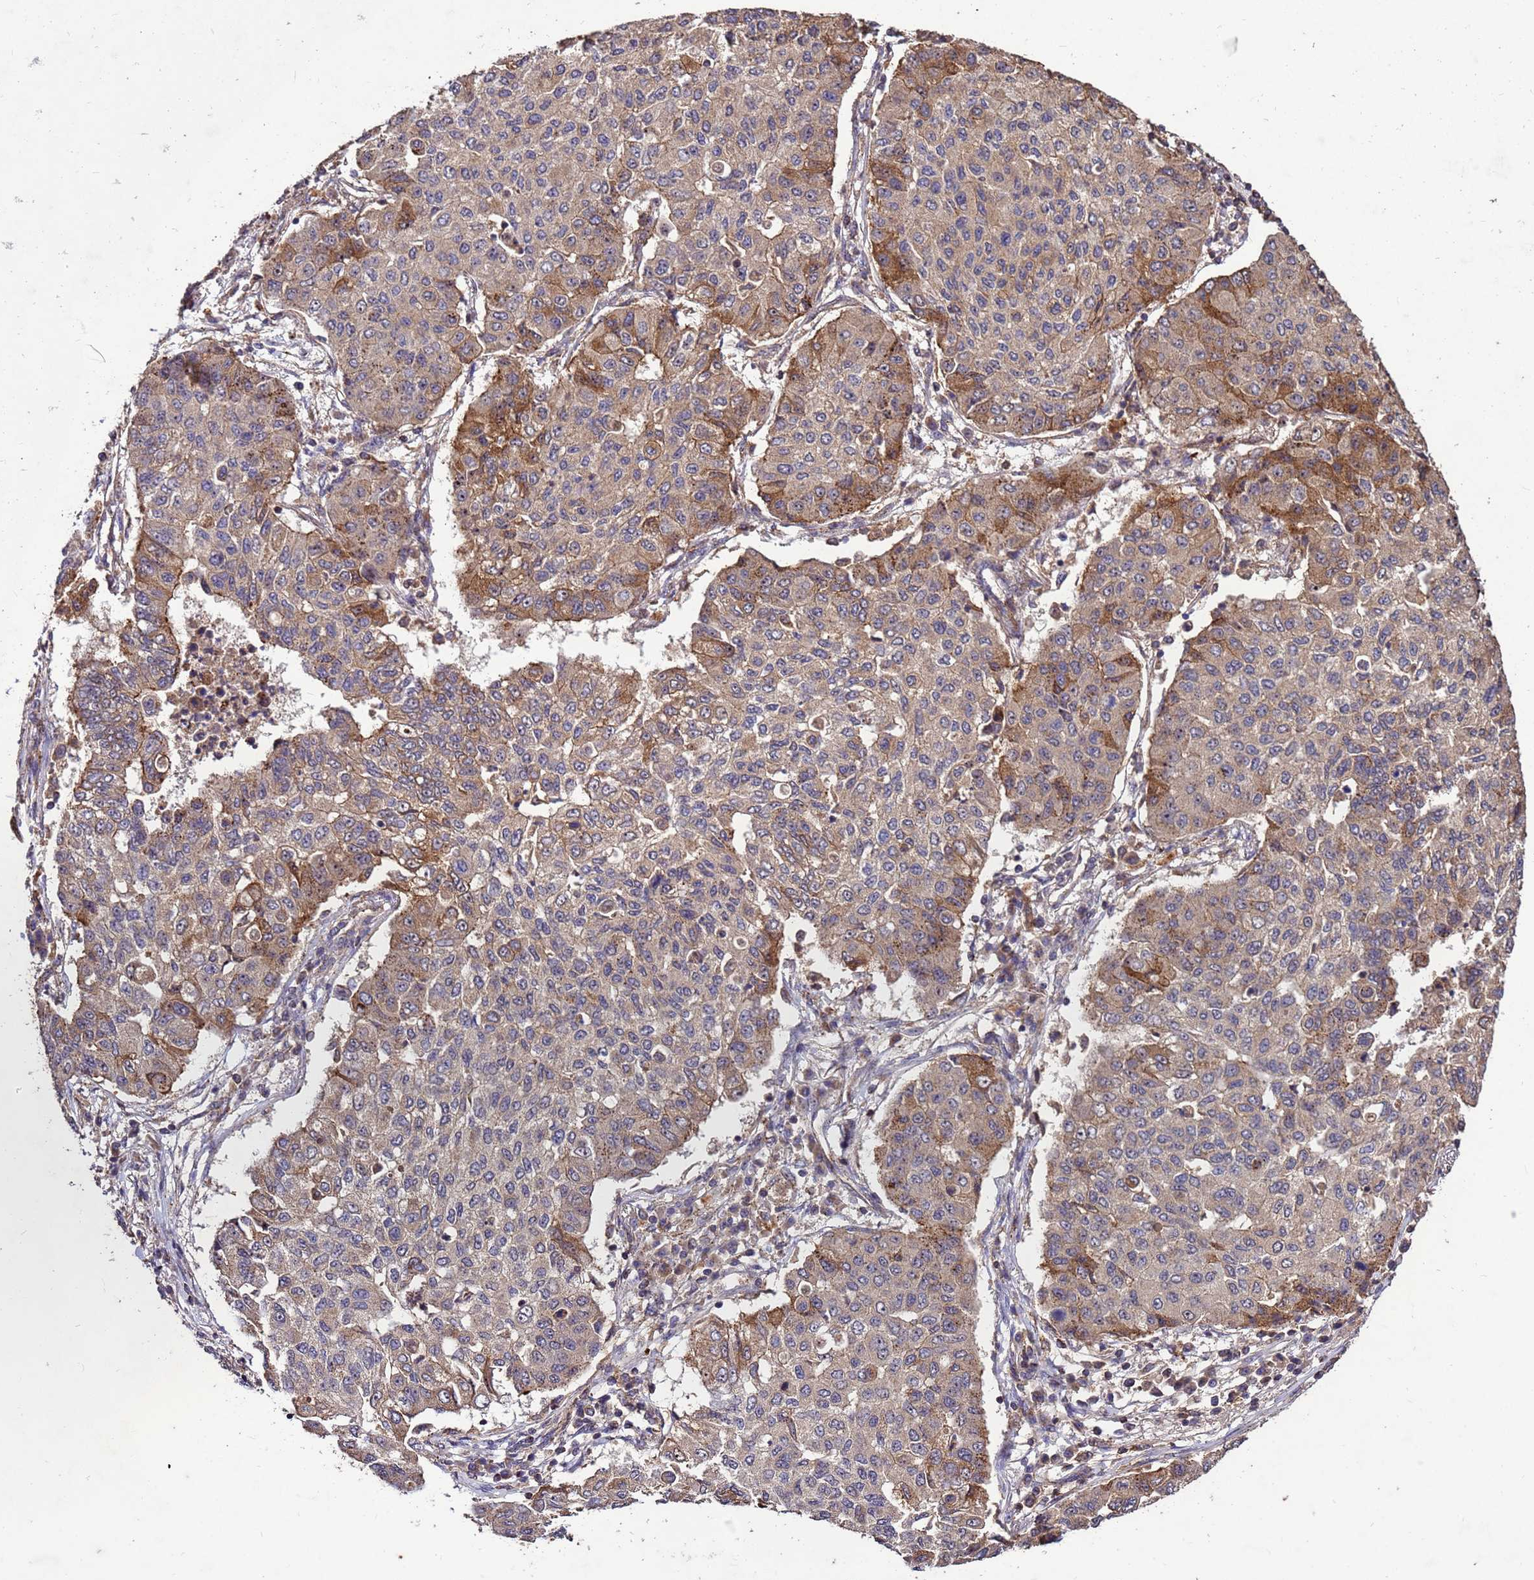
{"staining": {"intensity": "moderate", "quantity": "25%-75%", "location": "cytoplasmic/membranous"}, "tissue": "lung cancer", "cell_type": "Tumor cells", "image_type": "cancer", "snomed": [{"axis": "morphology", "description": "Squamous cell carcinoma, NOS"}, {"axis": "topography", "description": "Lung"}], "caption": "Brown immunohistochemical staining in human squamous cell carcinoma (lung) exhibits moderate cytoplasmic/membranous expression in about 25%-75% of tumor cells.", "gene": "TOR4A", "patient": {"sex": "male", "age": 74}}